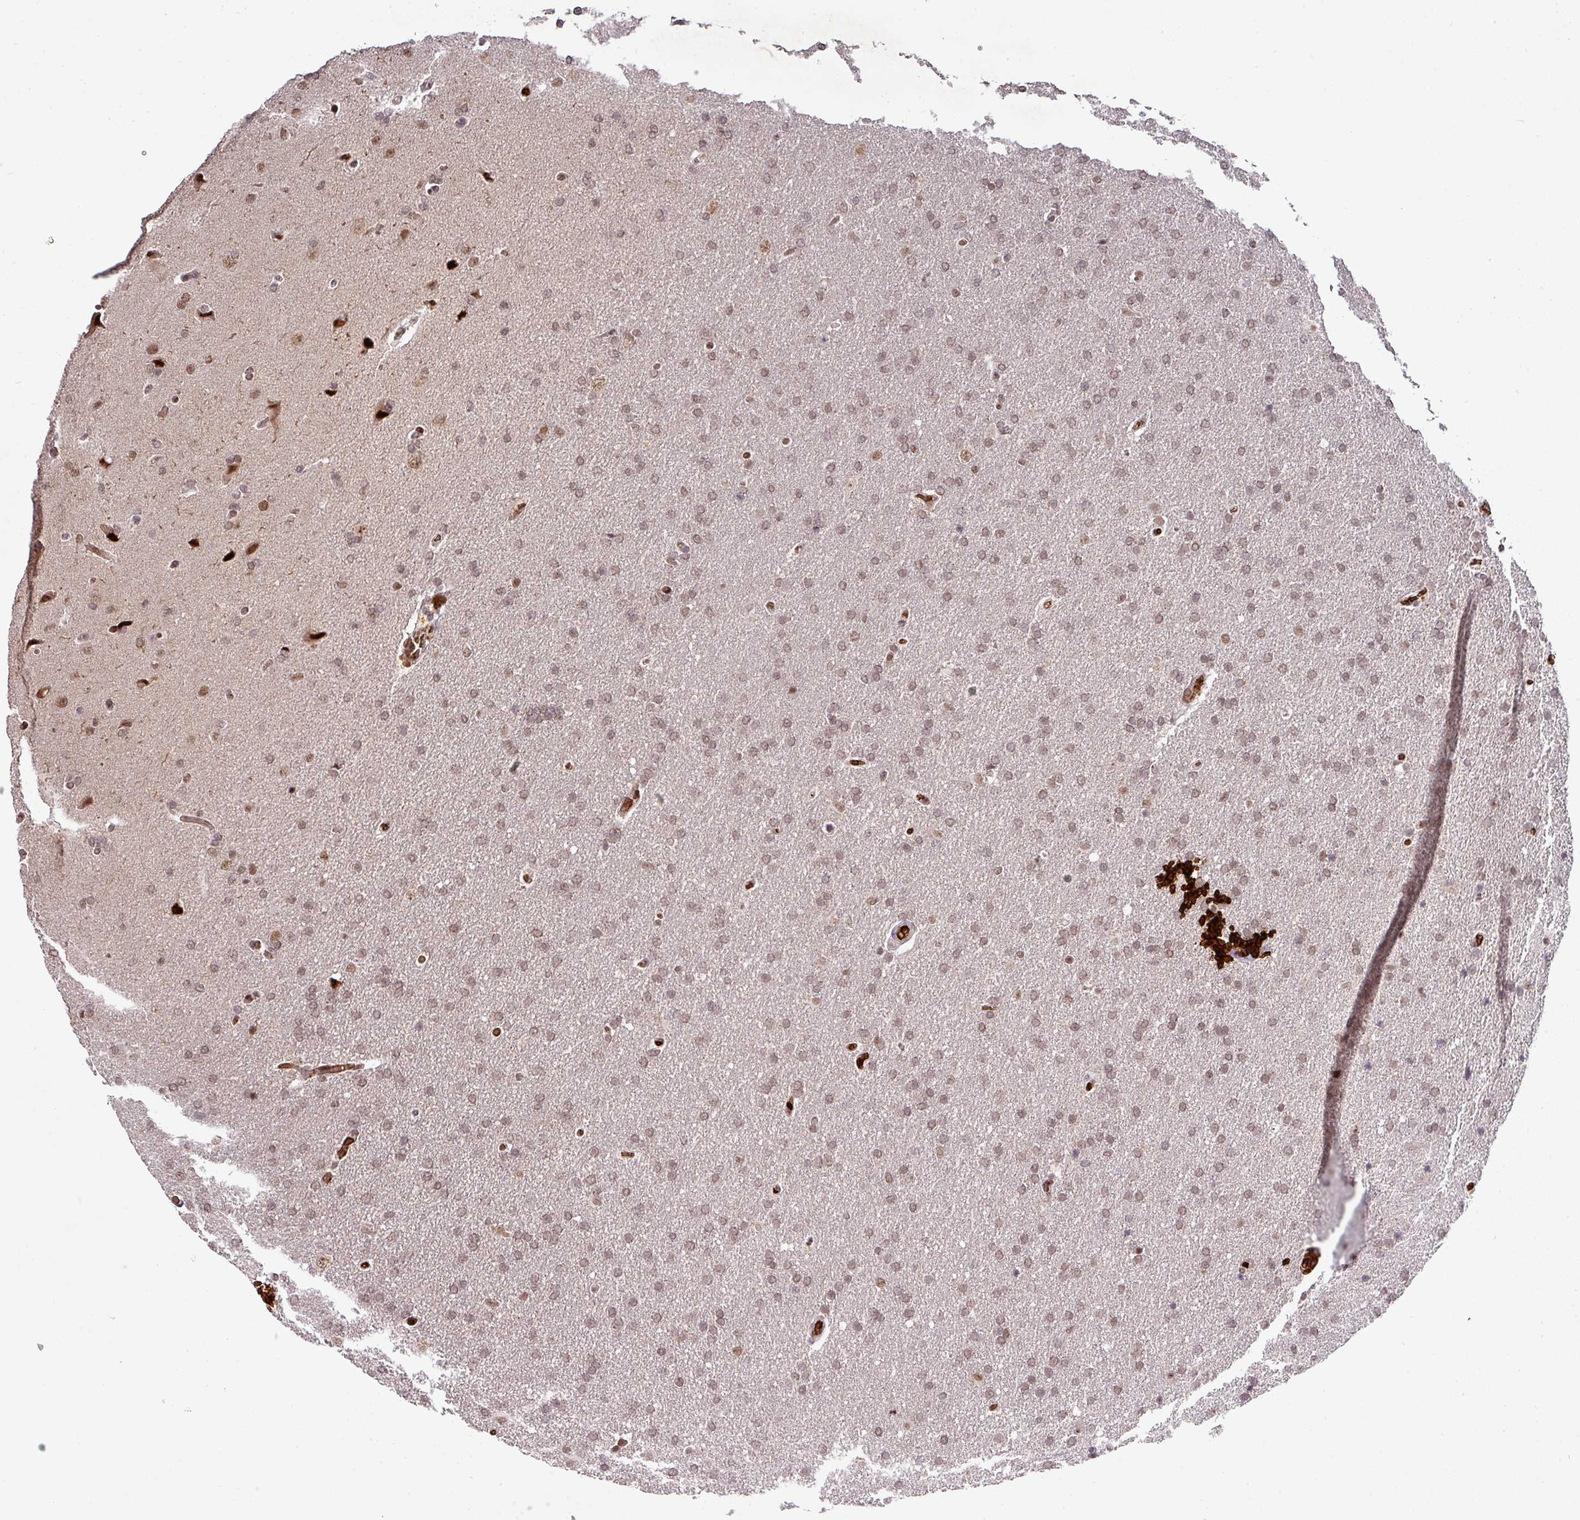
{"staining": {"intensity": "weak", "quantity": ">75%", "location": "nuclear"}, "tissue": "glioma", "cell_type": "Tumor cells", "image_type": "cancer", "snomed": [{"axis": "morphology", "description": "Glioma, malignant, High grade"}, {"axis": "topography", "description": "Brain"}], "caption": "A high-resolution photomicrograph shows IHC staining of glioma, which demonstrates weak nuclear expression in approximately >75% of tumor cells.", "gene": "NEIL1", "patient": {"sex": "male", "age": 72}}